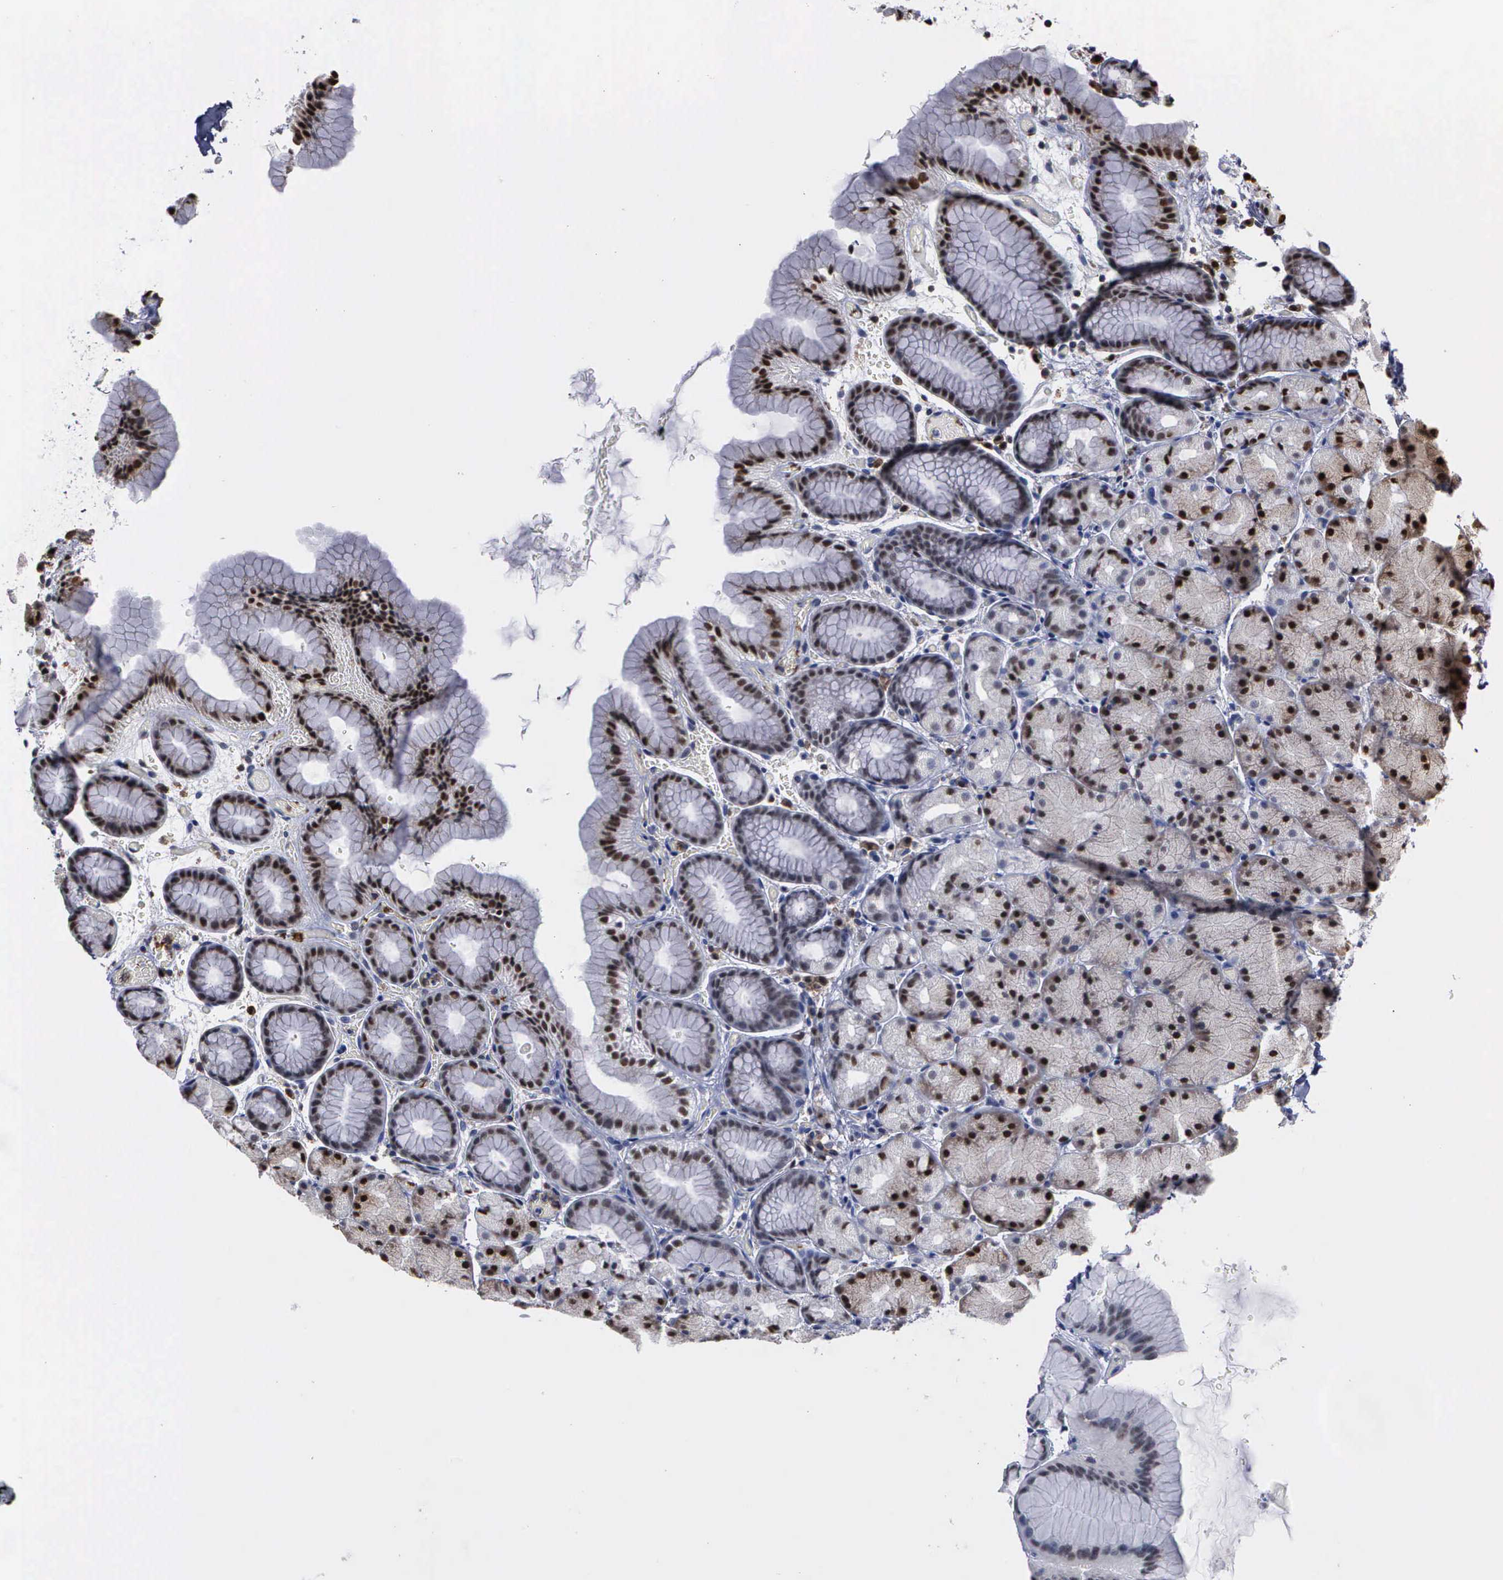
{"staining": {"intensity": "moderate", "quantity": "25%-75%", "location": "nuclear"}, "tissue": "stomach", "cell_type": "Glandular cells", "image_type": "normal", "snomed": [{"axis": "morphology", "description": "Normal tissue, NOS"}, {"axis": "topography", "description": "Stomach, upper"}], "caption": "Protein analysis of benign stomach demonstrates moderate nuclear staining in approximately 25%-75% of glandular cells. Nuclei are stained in blue.", "gene": "TRMT5", "patient": {"sex": "male", "age": 47}}